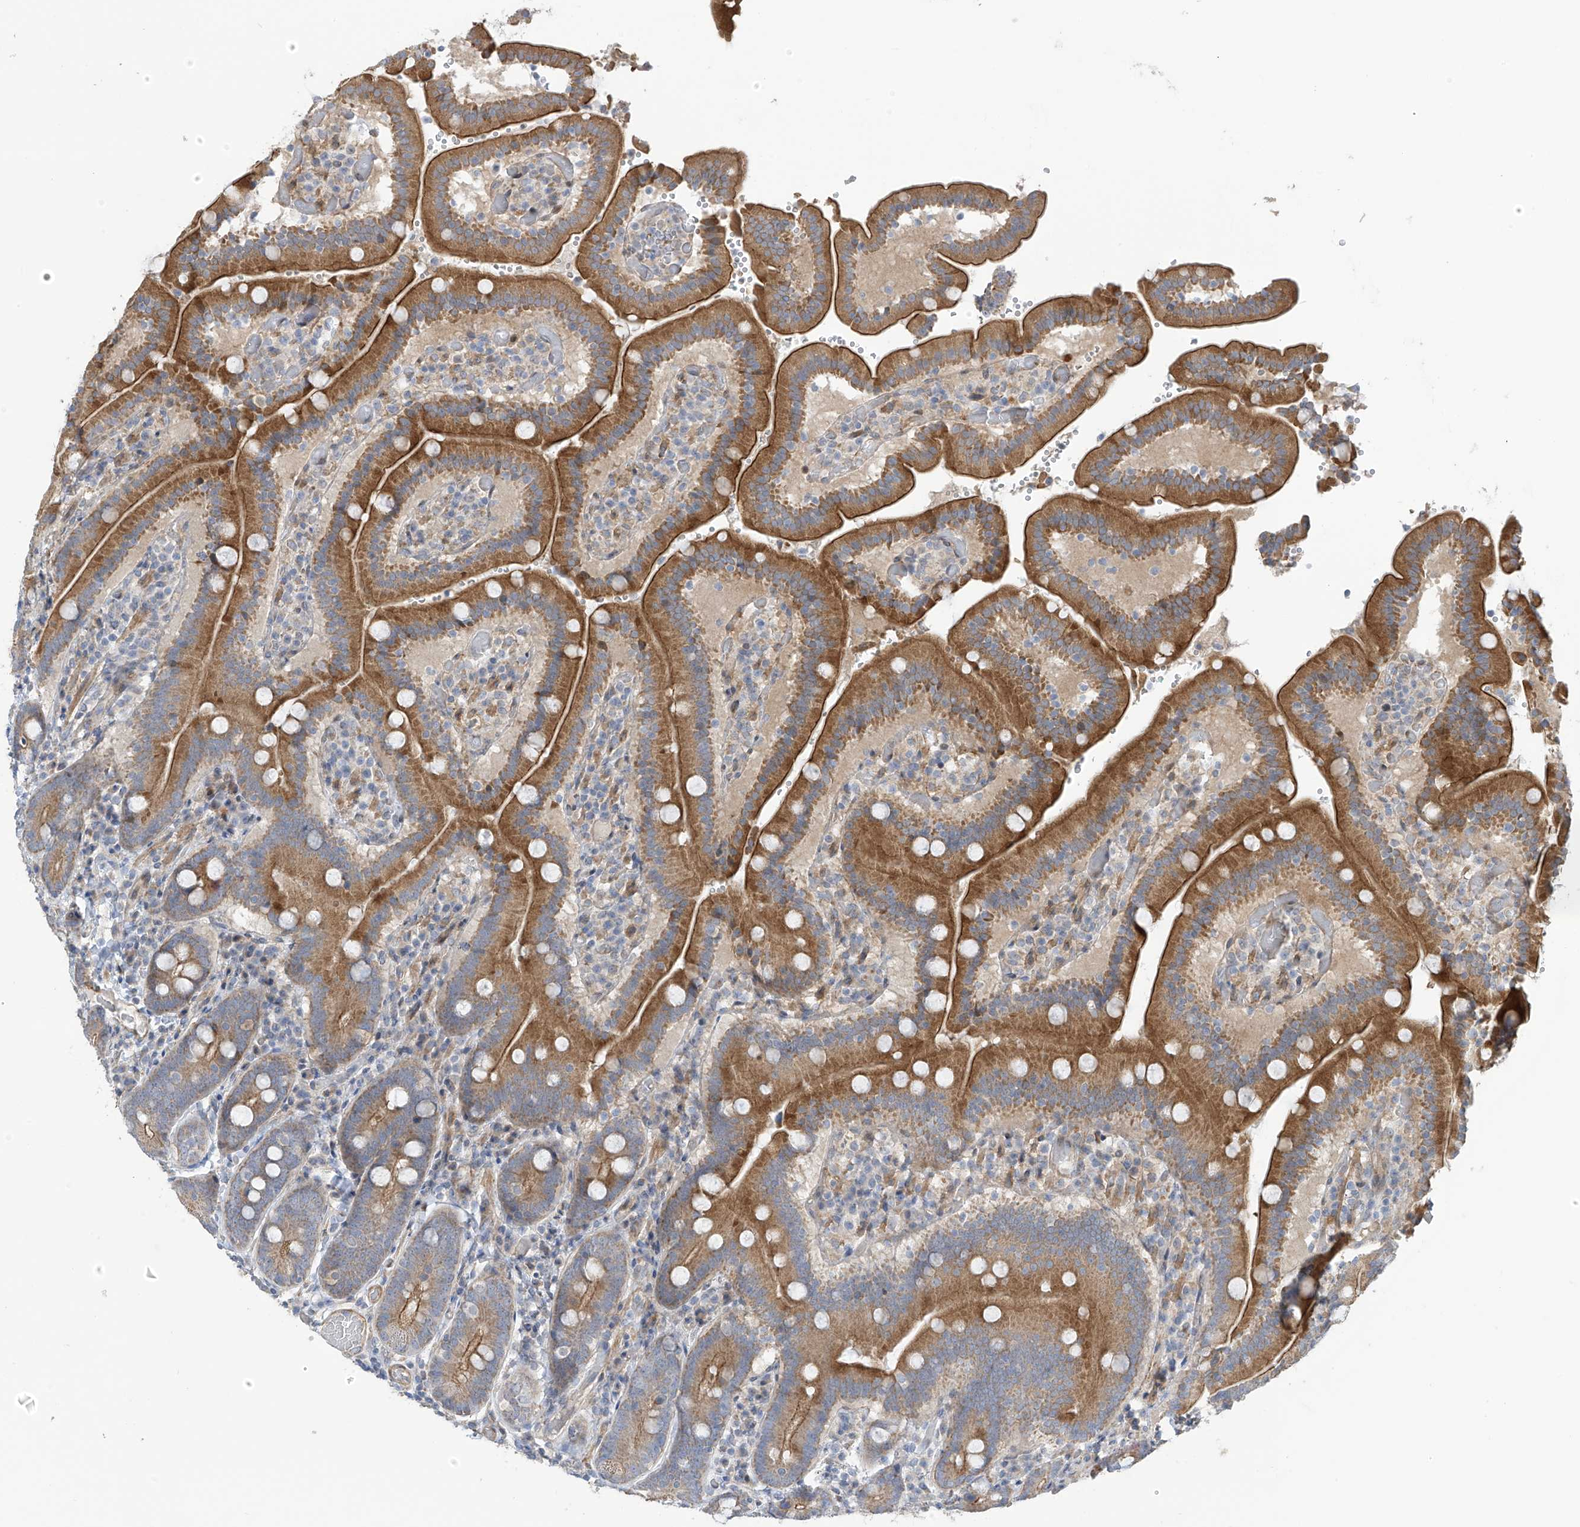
{"staining": {"intensity": "strong", "quantity": ">75%", "location": "cytoplasmic/membranous"}, "tissue": "duodenum", "cell_type": "Glandular cells", "image_type": "normal", "snomed": [{"axis": "morphology", "description": "Normal tissue, NOS"}, {"axis": "topography", "description": "Duodenum"}], "caption": "This micrograph reveals benign duodenum stained with IHC to label a protein in brown. The cytoplasmic/membranous of glandular cells show strong positivity for the protein. Nuclei are counter-stained blue.", "gene": "ZNF641", "patient": {"sex": "female", "age": 62}}